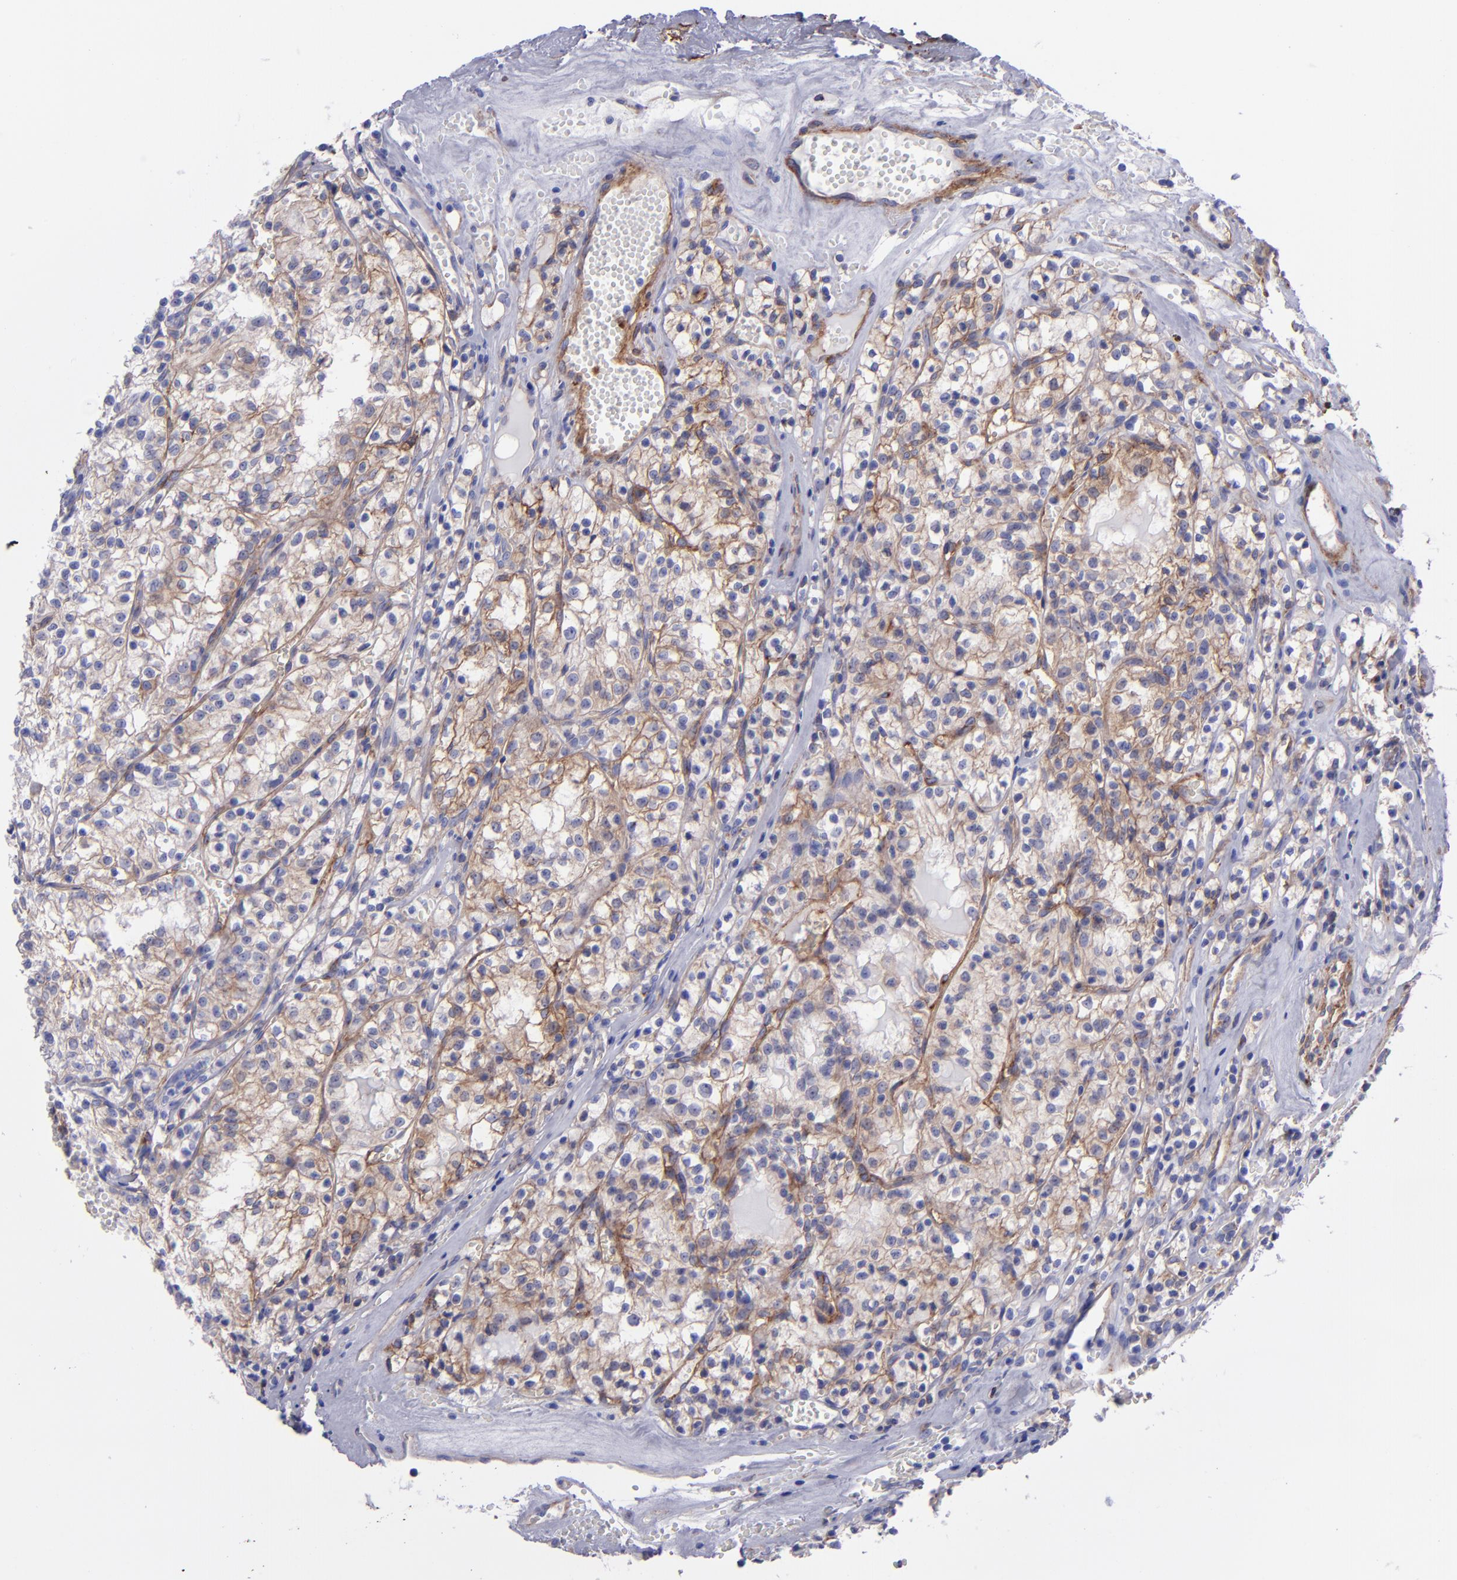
{"staining": {"intensity": "moderate", "quantity": "<25%", "location": "cytoplasmic/membranous"}, "tissue": "renal cancer", "cell_type": "Tumor cells", "image_type": "cancer", "snomed": [{"axis": "morphology", "description": "Adenocarcinoma, NOS"}, {"axis": "topography", "description": "Kidney"}], "caption": "Tumor cells show low levels of moderate cytoplasmic/membranous staining in approximately <25% of cells in human adenocarcinoma (renal).", "gene": "ITGAV", "patient": {"sex": "male", "age": 61}}